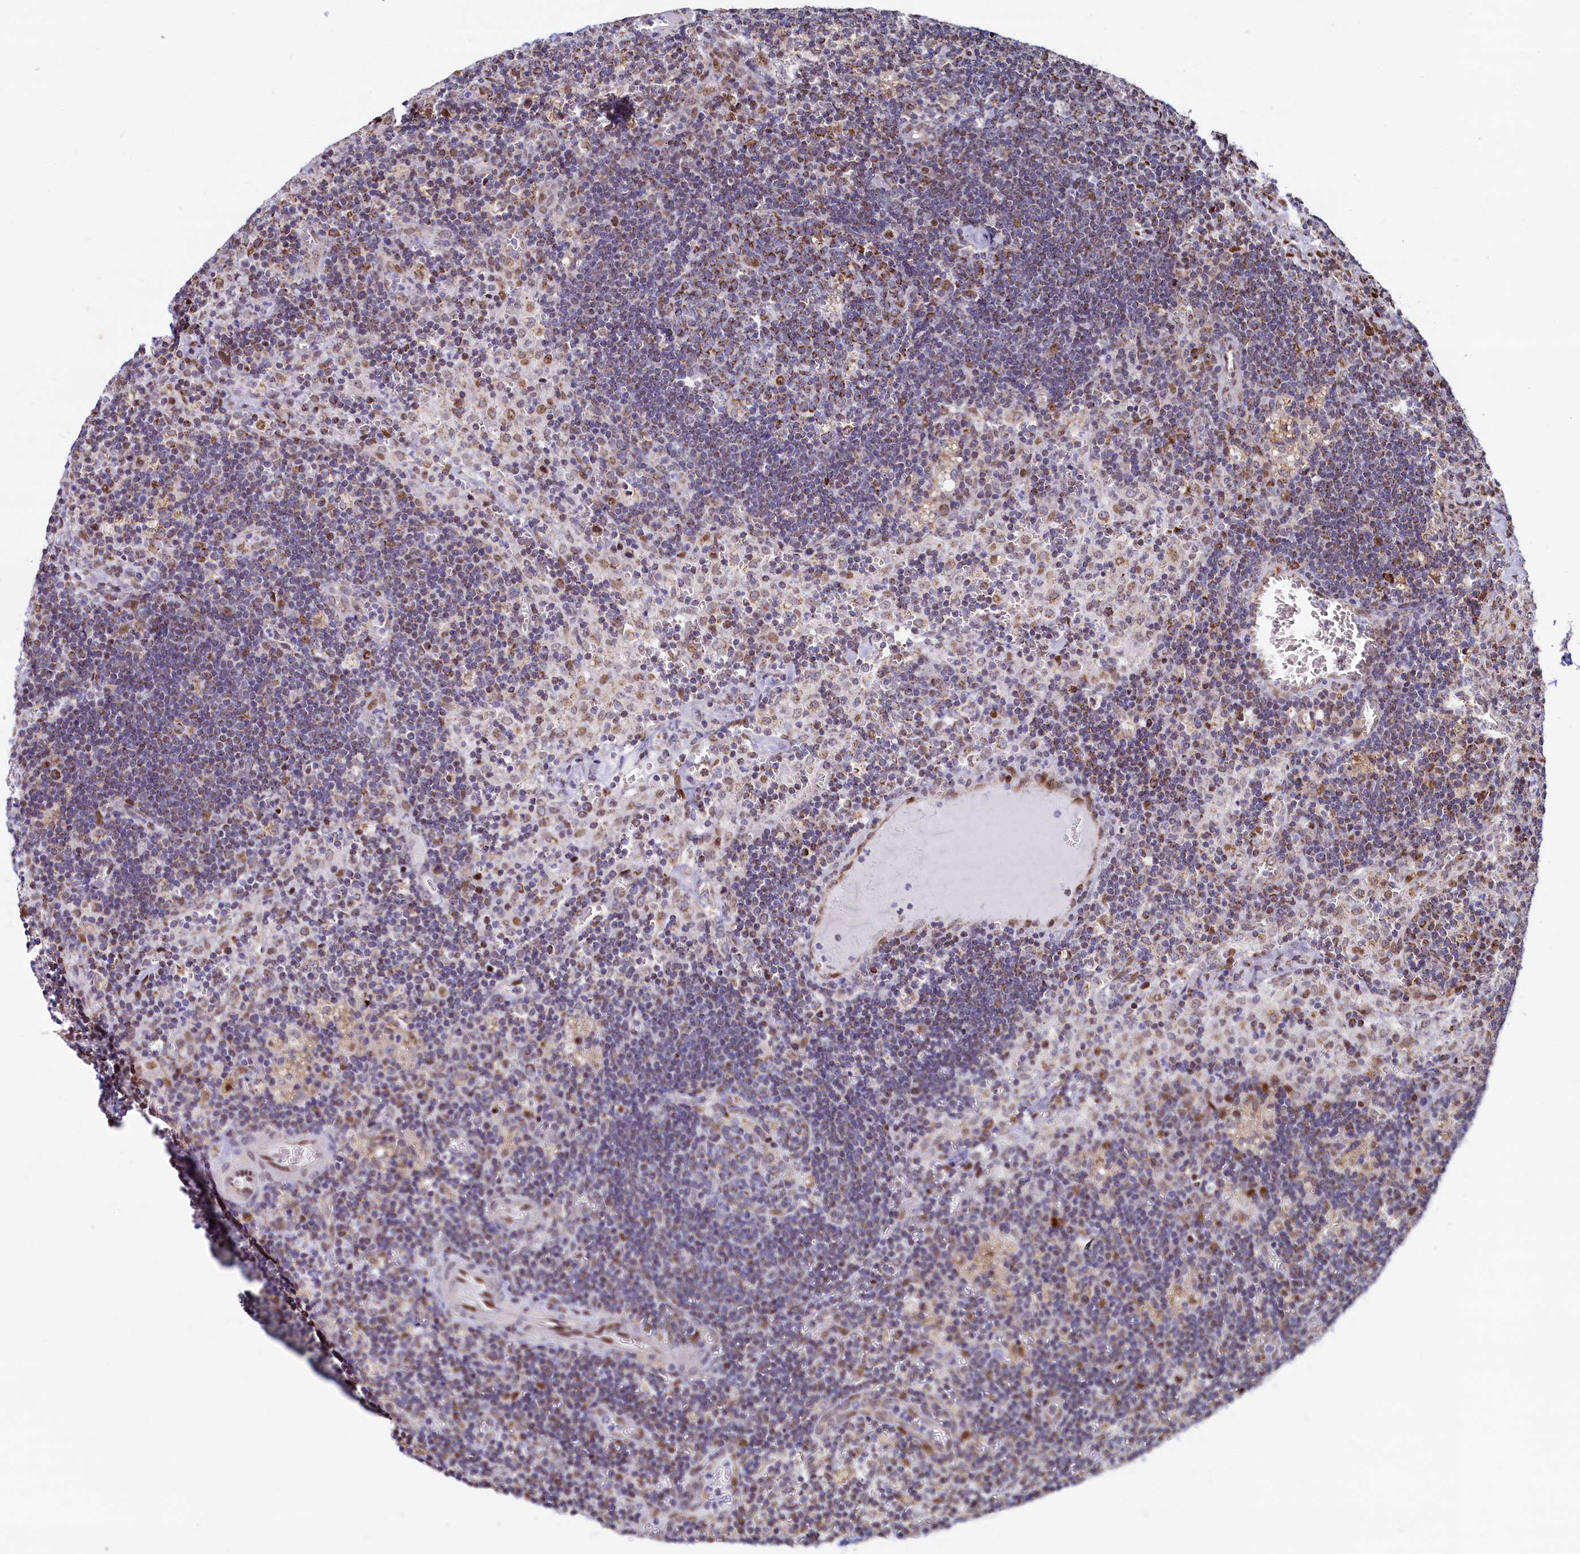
{"staining": {"intensity": "moderate", "quantity": "25%-75%", "location": "cytoplasmic/membranous"}, "tissue": "lymph node", "cell_type": "Germinal center cells", "image_type": "normal", "snomed": [{"axis": "morphology", "description": "Normal tissue, NOS"}, {"axis": "topography", "description": "Lymph node"}], "caption": "About 25%-75% of germinal center cells in benign human lymph node reveal moderate cytoplasmic/membranous protein positivity as visualized by brown immunohistochemical staining.", "gene": "HDGFL3", "patient": {"sex": "male", "age": 58}}